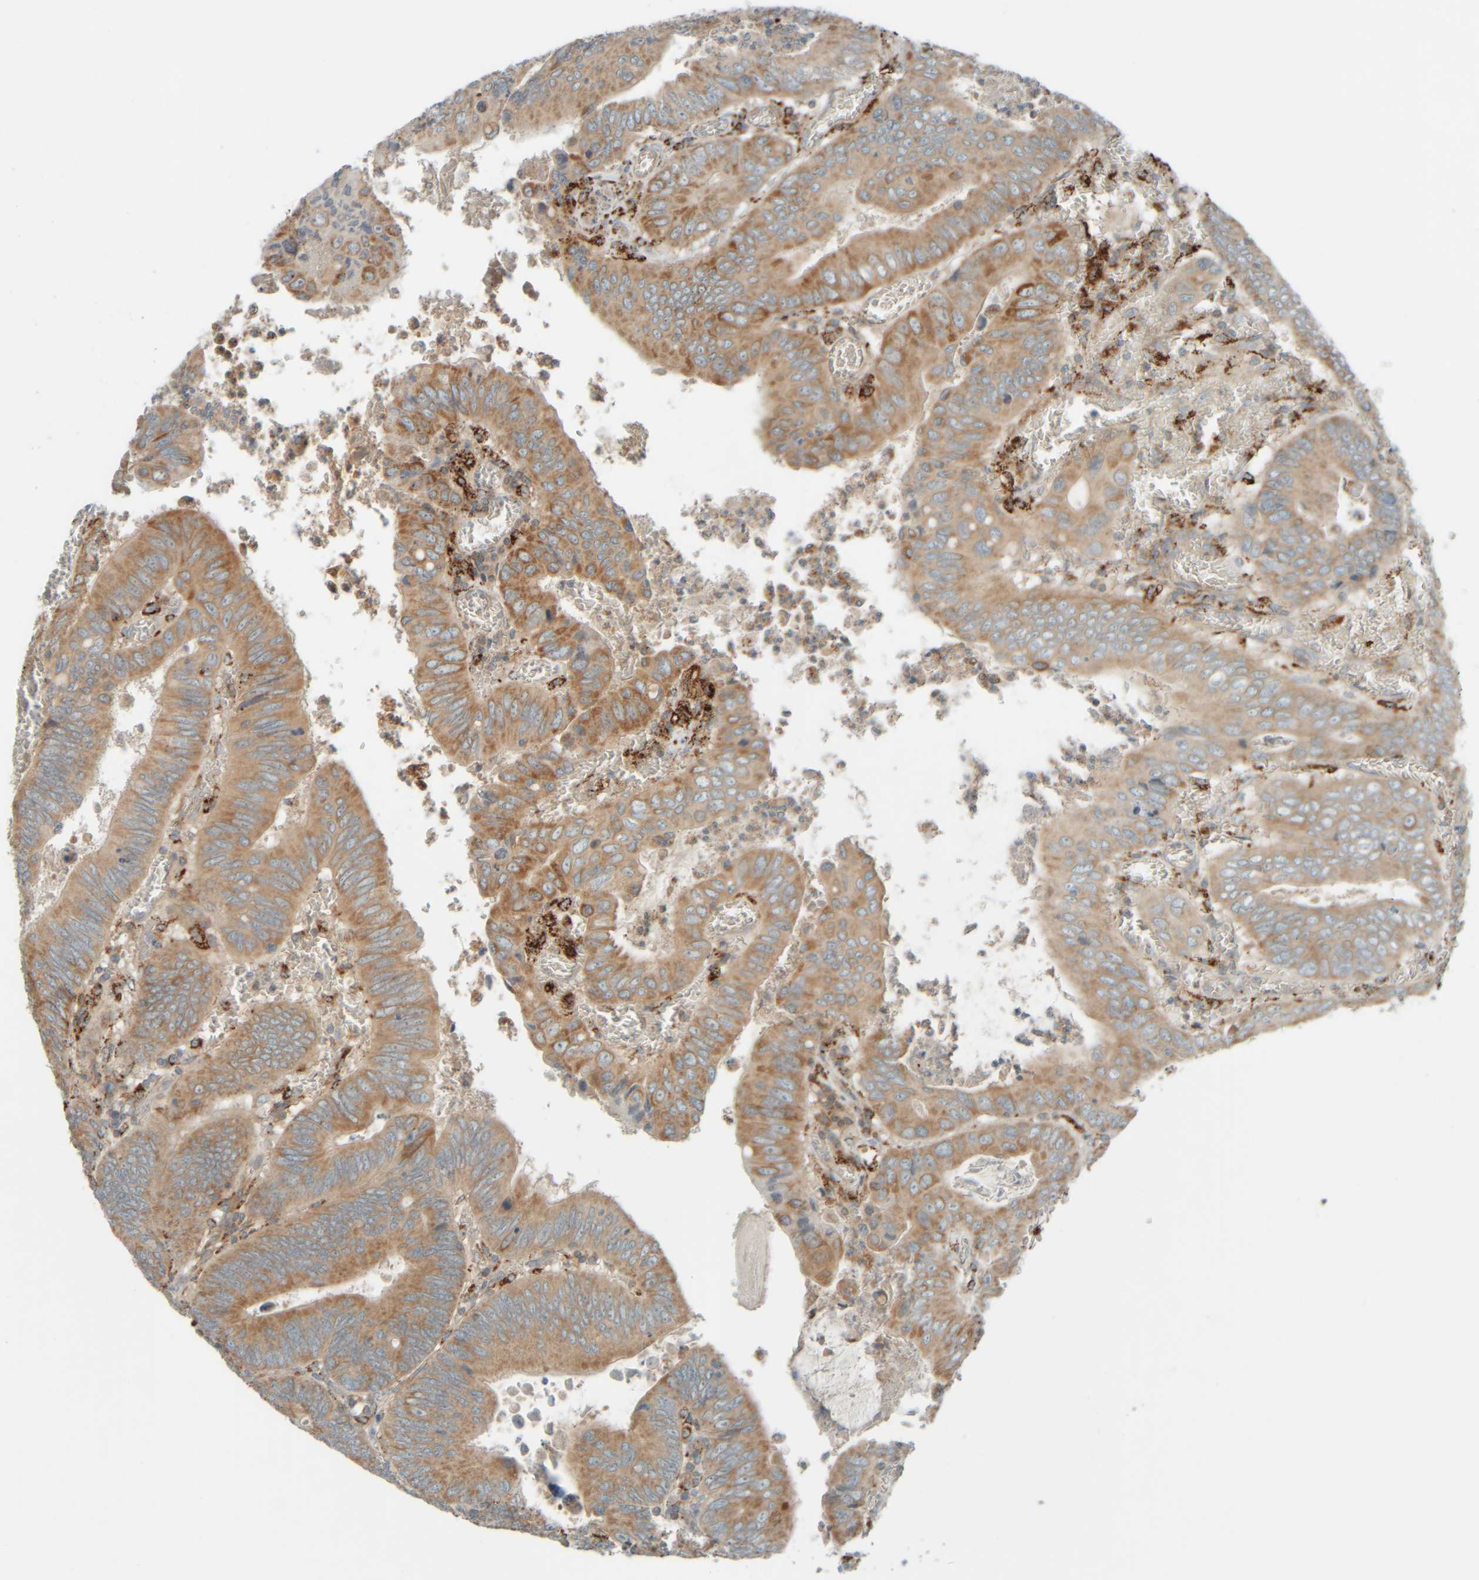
{"staining": {"intensity": "moderate", "quantity": ">75%", "location": "cytoplasmic/membranous"}, "tissue": "colorectal cancer", "cell_type": "Tumor cells", "image_type": "cancer", "snomed": [{"axis": "morphology", "description": "Inflammation, NOS"}, {"axis": "morphology", "description": "Adenocarcinoma, NOS"}, {"axis": "topography", "description": "Colon"}], "caption": "Tumor cells demonstrate medium levels of moderate cytoplasmic/membranous positivity in about >75% of cells in human colorectal cancer. The staining was performed using DAB, with brown indicating positive protein expression. Nuclei are stained blue with hematoxylin.", "gene": "SPAG5", "patient": {"sex": "male", "age": 72}}